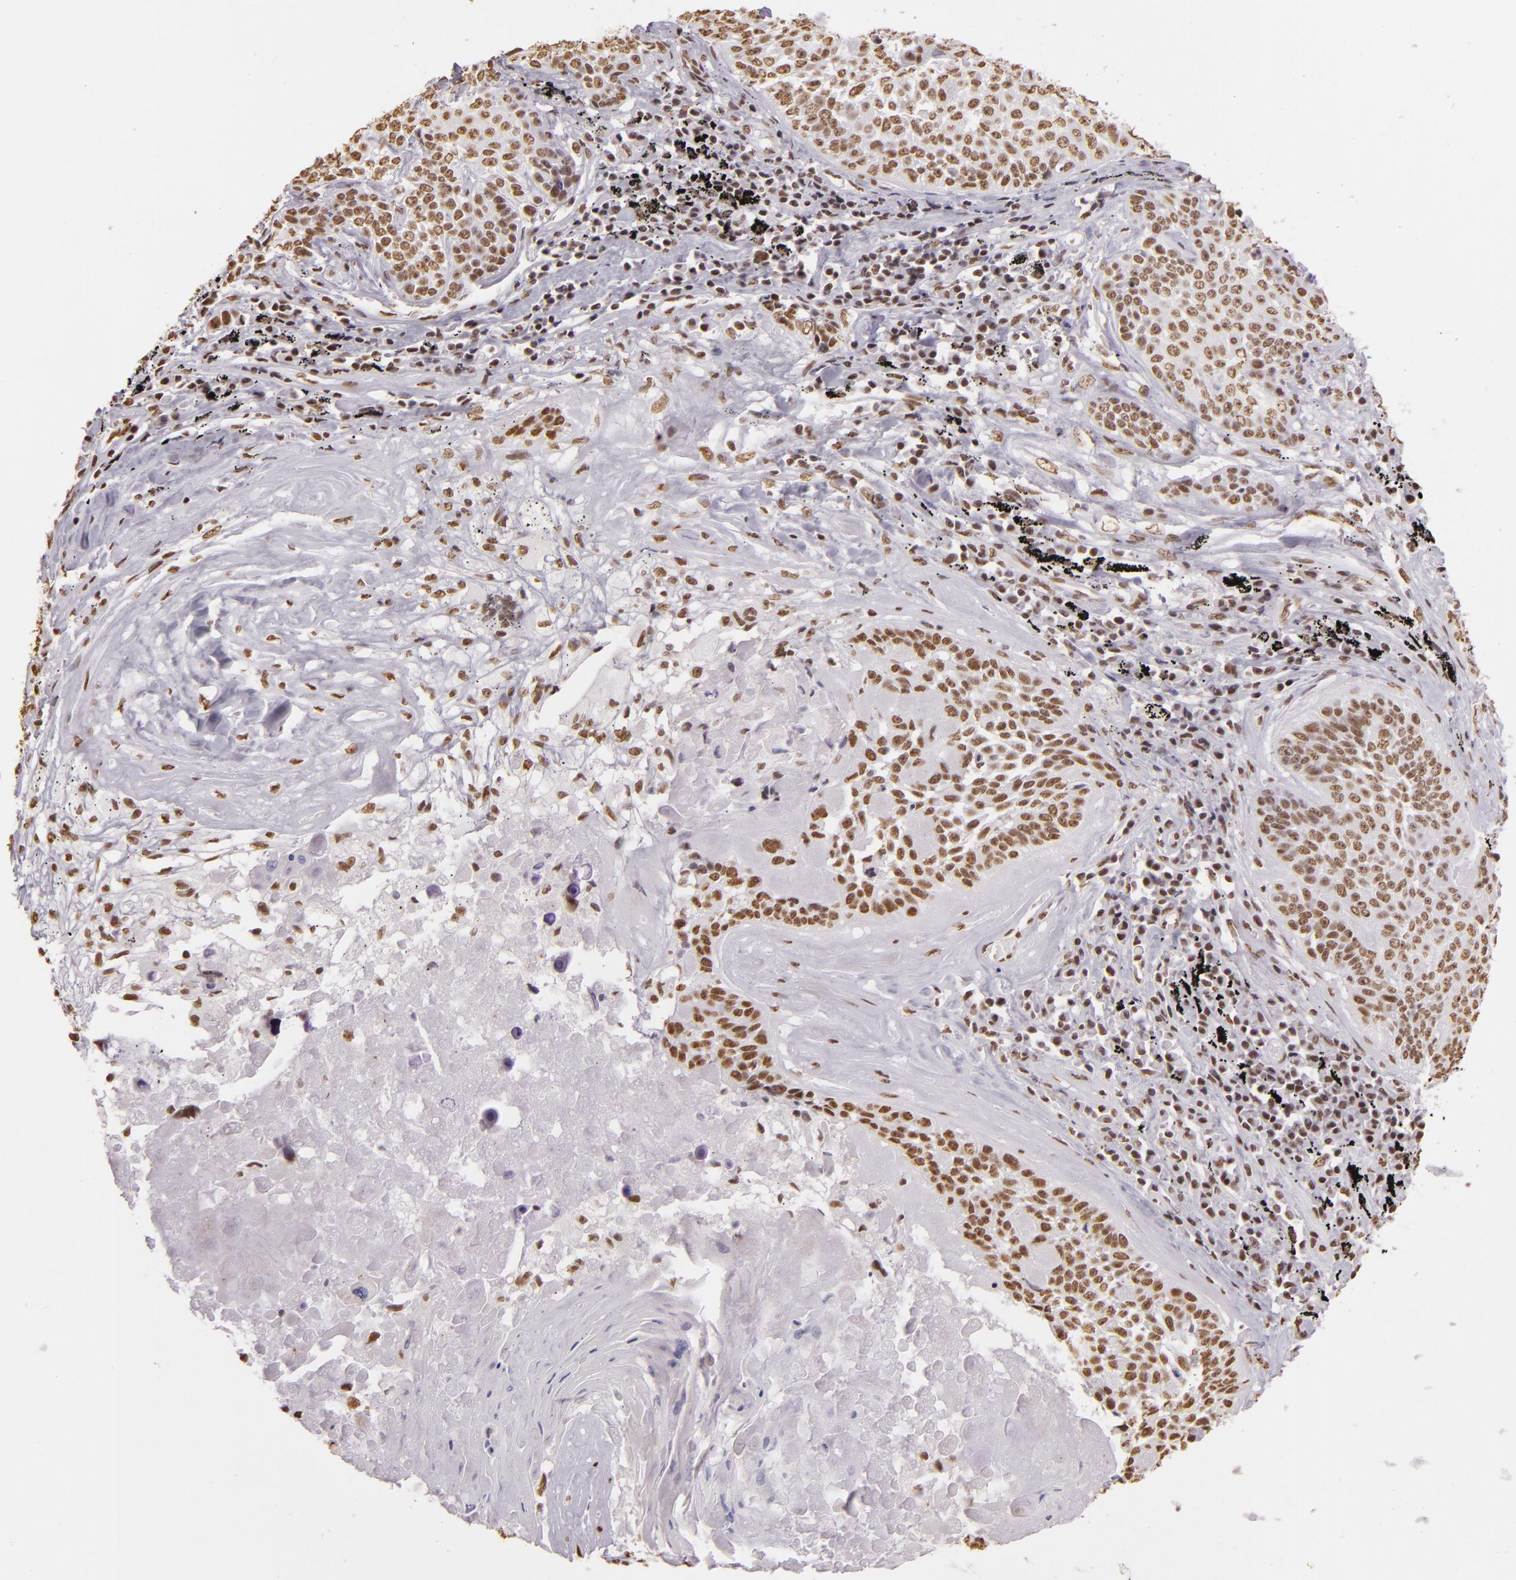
{"staining": {"intensity": "moderate", "quantity": ">75%", "location": "nuclear"}, "tissue": "lung cancer", "cell_type": "Tumor cells", "image_type": "cancer", "snomed": [{"axis": "morphology", "description": "Adenocarcinoma, NOS"}, {"axis": "topography", "description": "Lung"}], "caption": "High-power microscopy captured an IHC image of lung cancer, revealing moderate nuclear staining in about >75% of tumor cells.", "gene": "PAPOLA", "patient": {"sex": "male", "age": 60}}